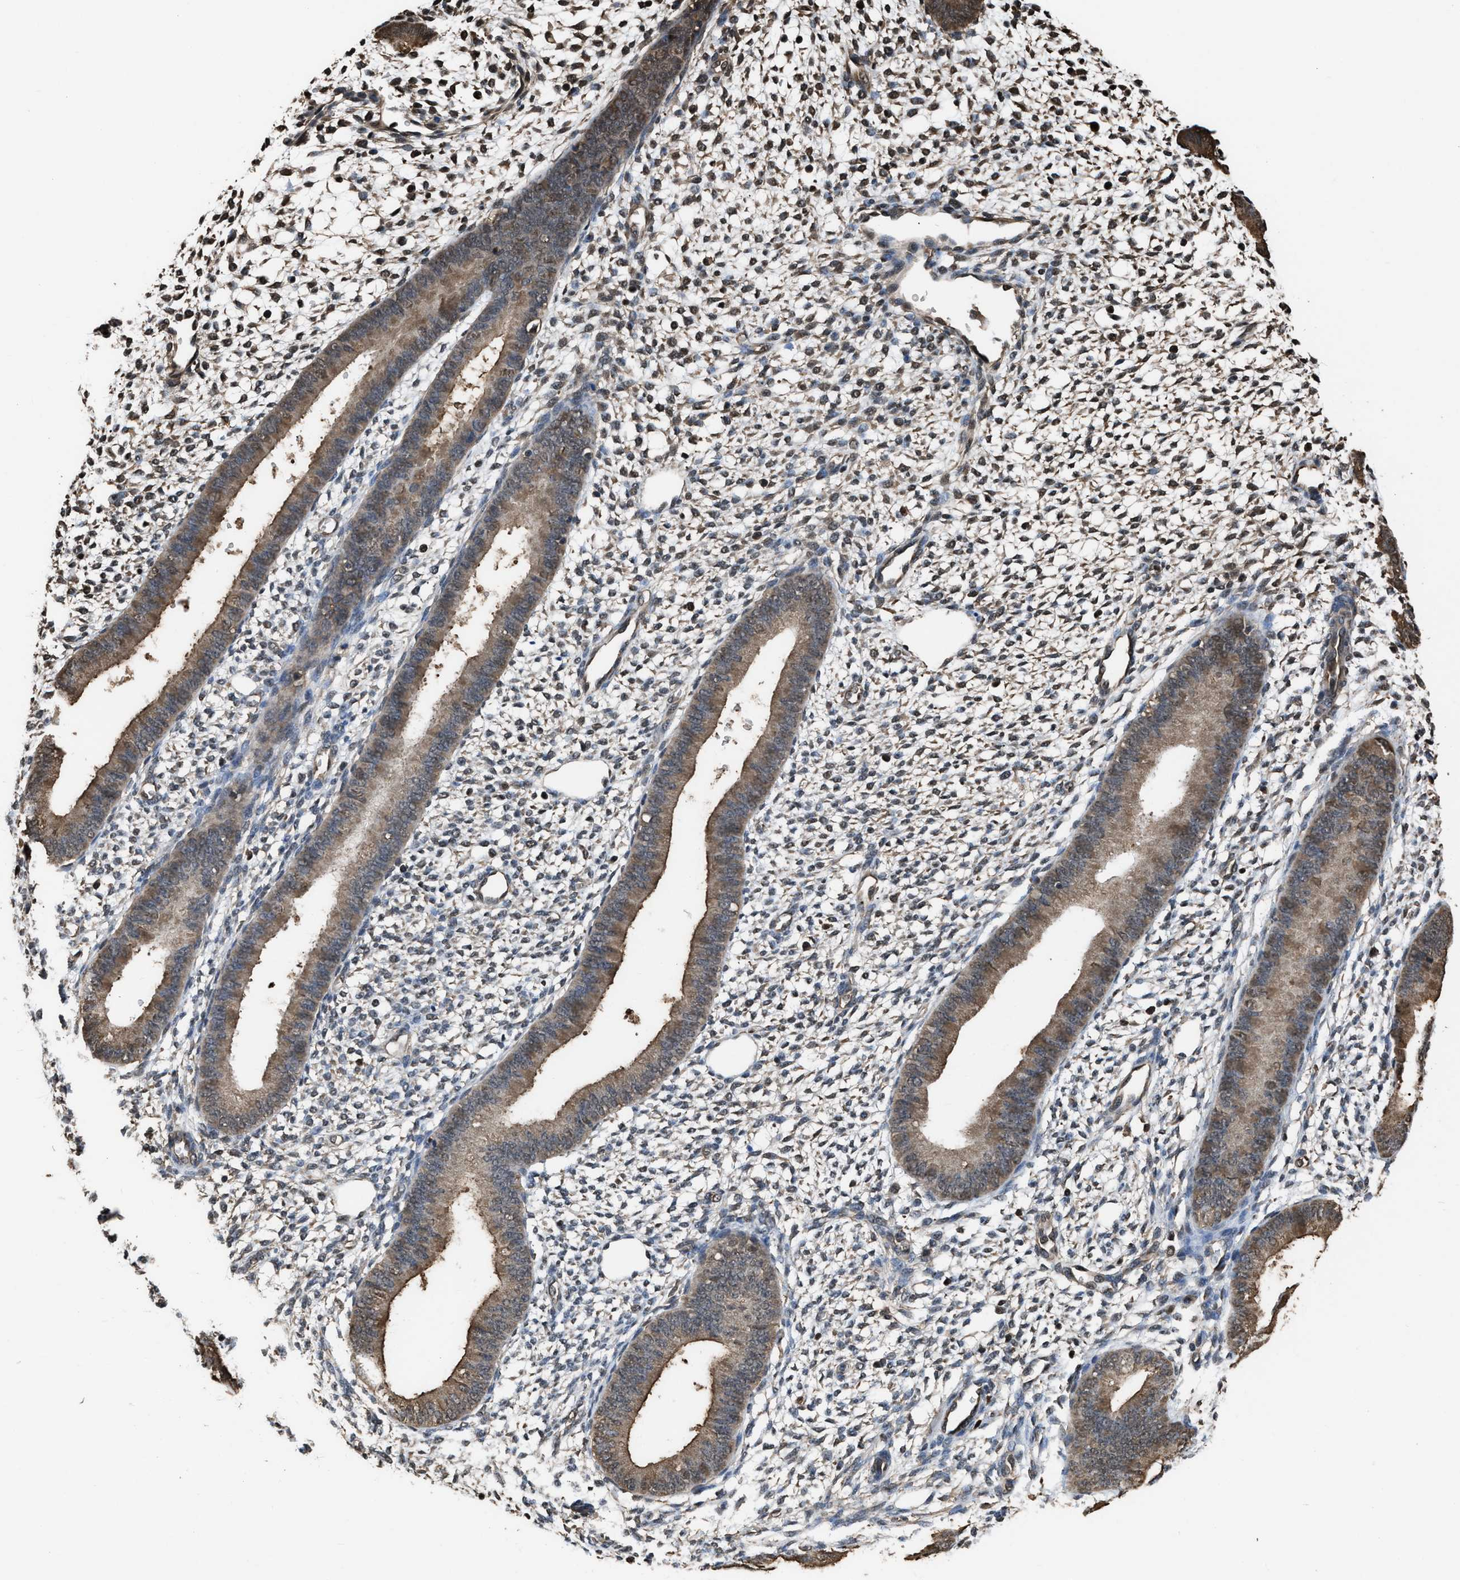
{"staining": {"intensity": "moderate", "quantity": "25%-75%", "location": "nuclear"}, "tissue": "endometrium", "cell_type": "Cells in endometrial stroma", "image_type": "normal", "snomed": [{"axis": "morphology", "description": "Normal tissue, NOS"}, {"axis": "topography", "description": "Endometrium"}], "caption": "Immunohistochemical staining of normal human endometrium exhibits moderate nuclear protein staining in about 25%-75% of cells in endometrial stroma.", "gene": "FNTA", "patient": {"sex": "female", "age": 46}}